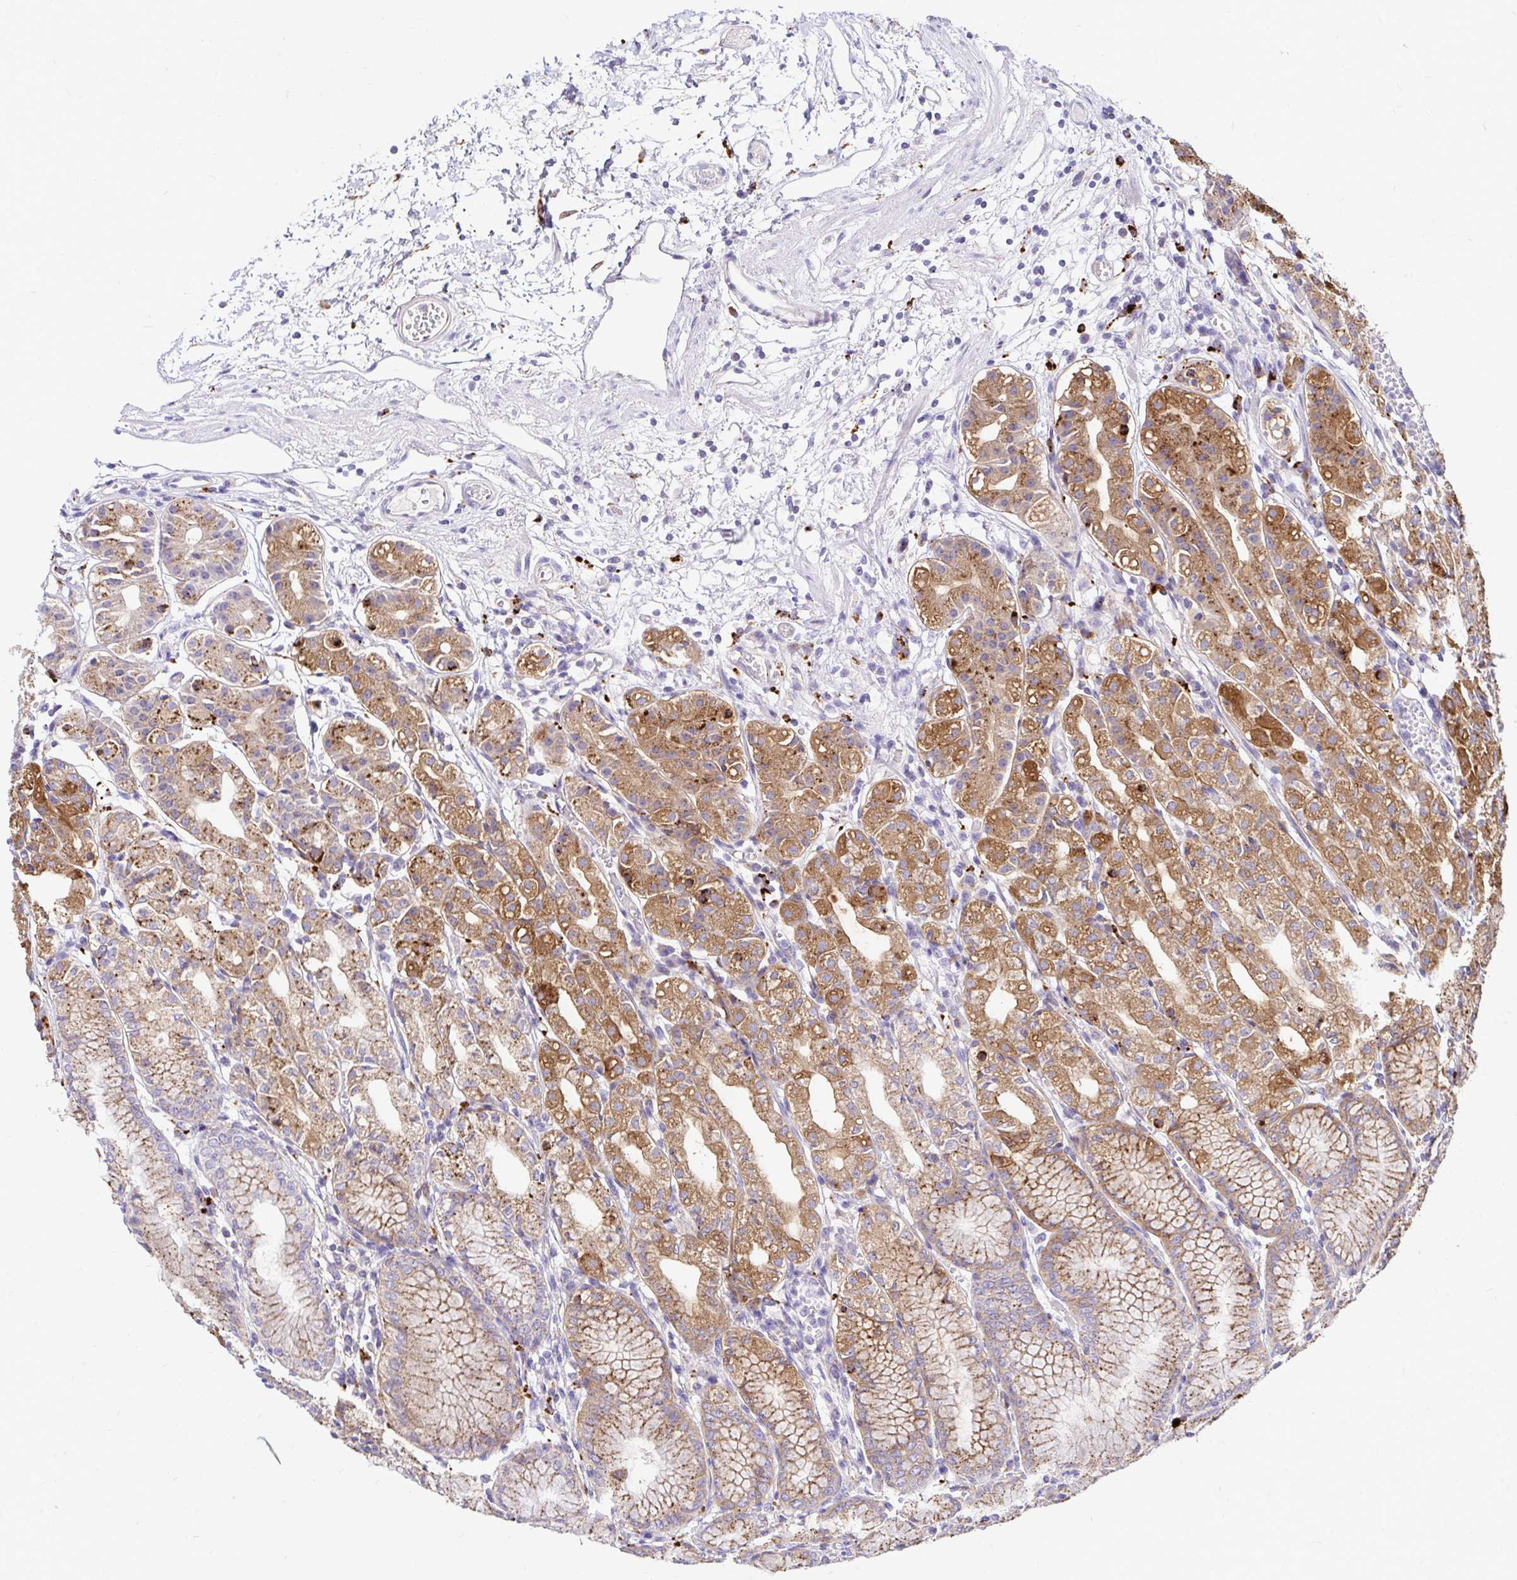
{"staining": {"intensity": "strong", "quantity": "25%-75%", "location": "cytoplasmic/membranous"}, "tissue": "stomach", "cell_type": "Glandular cells", "image_type": "normal", "snomed": [{"axis": "morphology", "description": "Normal tissue, NOS"}, {"axis": "topography", "description": "Stomach"}], "caption": "Strong cytoplasmic/membranous expression is identified in about 25%-75% of glandular cells in benign stomach.", "gene": "FUCA1", "patient": {"sex": "female", "age": 57}}